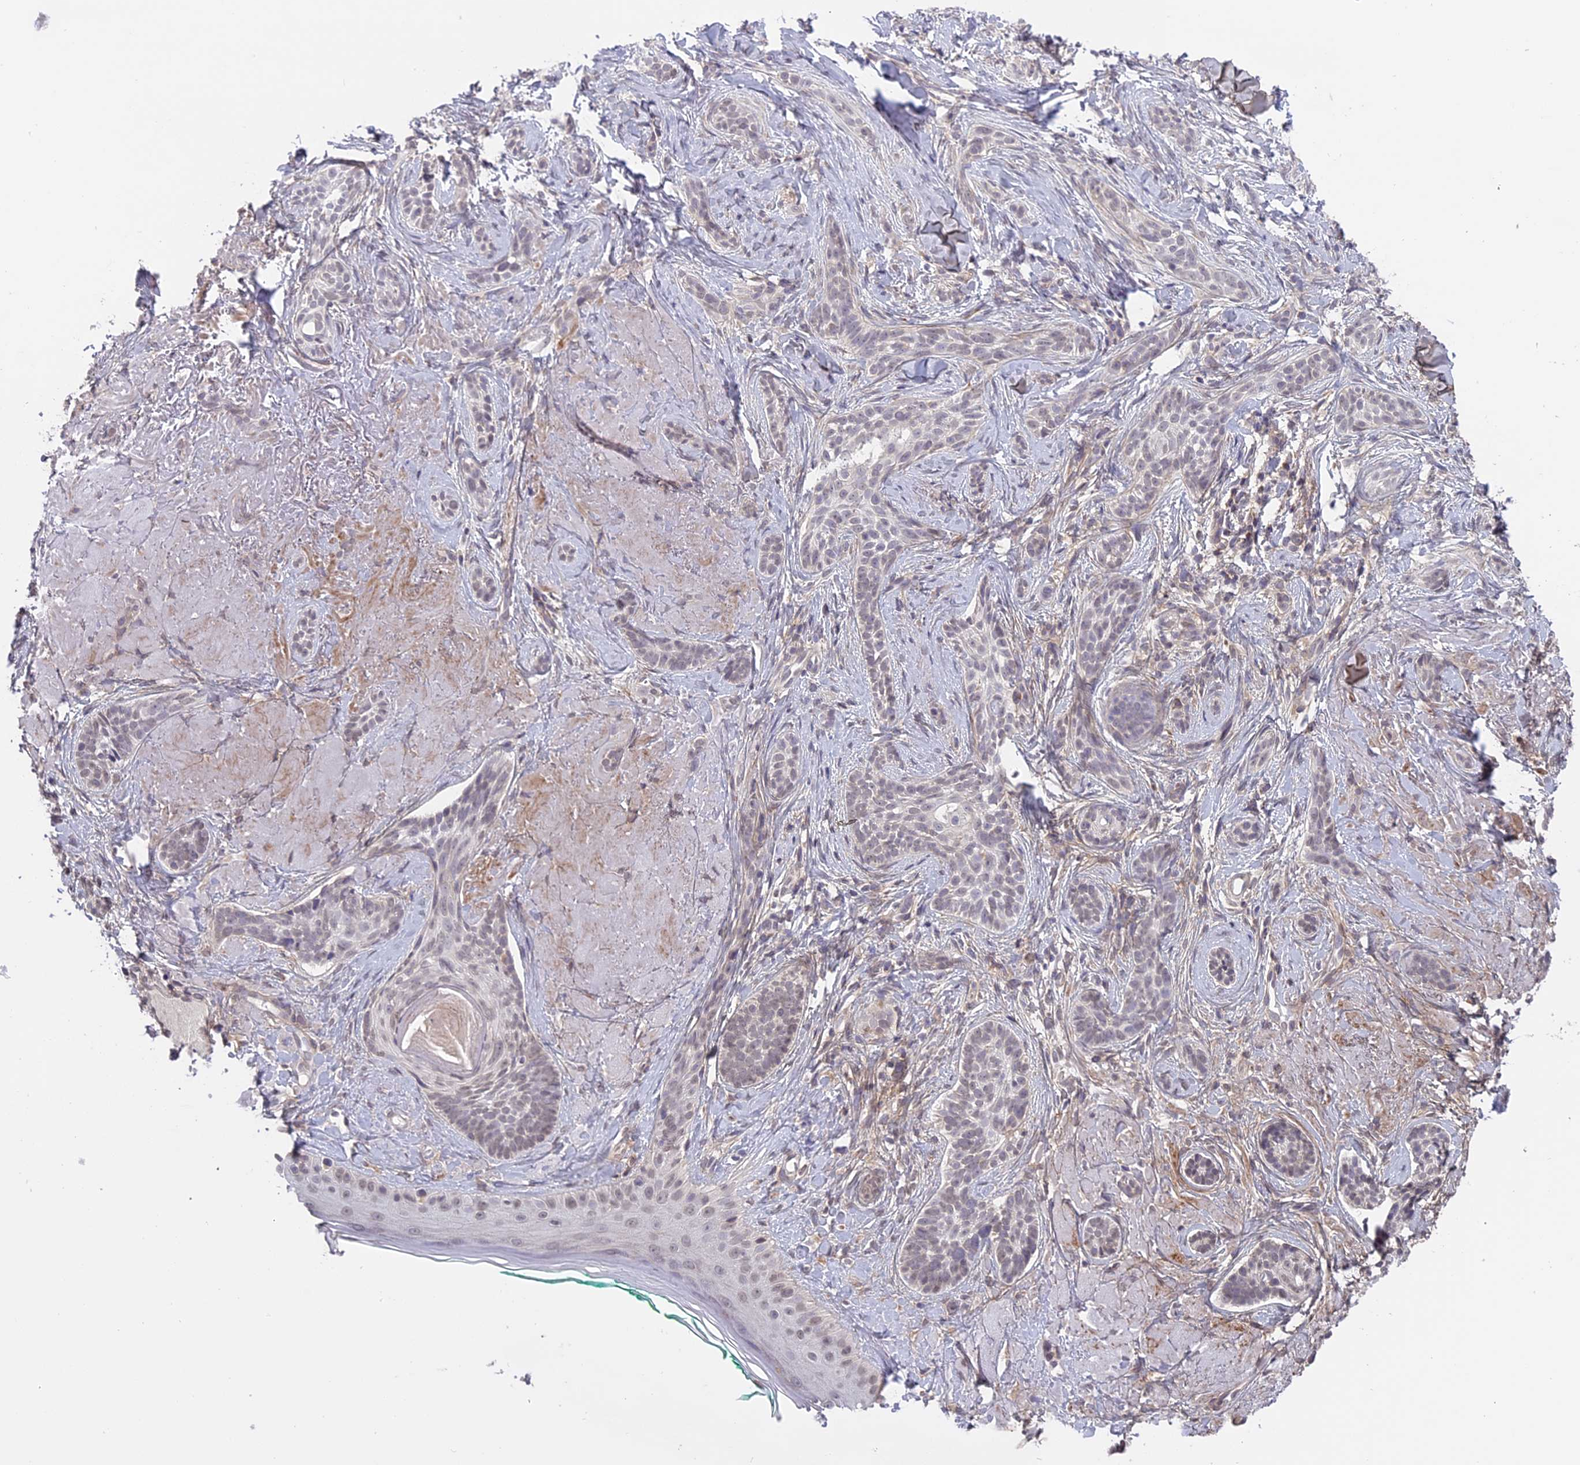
{"staining": {"intensity": "weak", "quantity": "<25%", "location": "nuclear"}, "tissue": "skin cancer", "cell_type": "Tumor cells", "image_type": "cancer", "snomed": [{"axis": "morphology", "description": "Basal cell carcinoma"}, {"axis": "topography", "description": "Skin"}], "caption": "Tumor cells are negative for brown protein staining in basal cell carcinoma (skin). The staining was performed using DAB to visualize the protein expression in brown, while the nuclei were stained in blue with hematoxylin (Magnification: 20x).", "gene": "ERG28", "patient": {"sex": "male", "age": 71}}